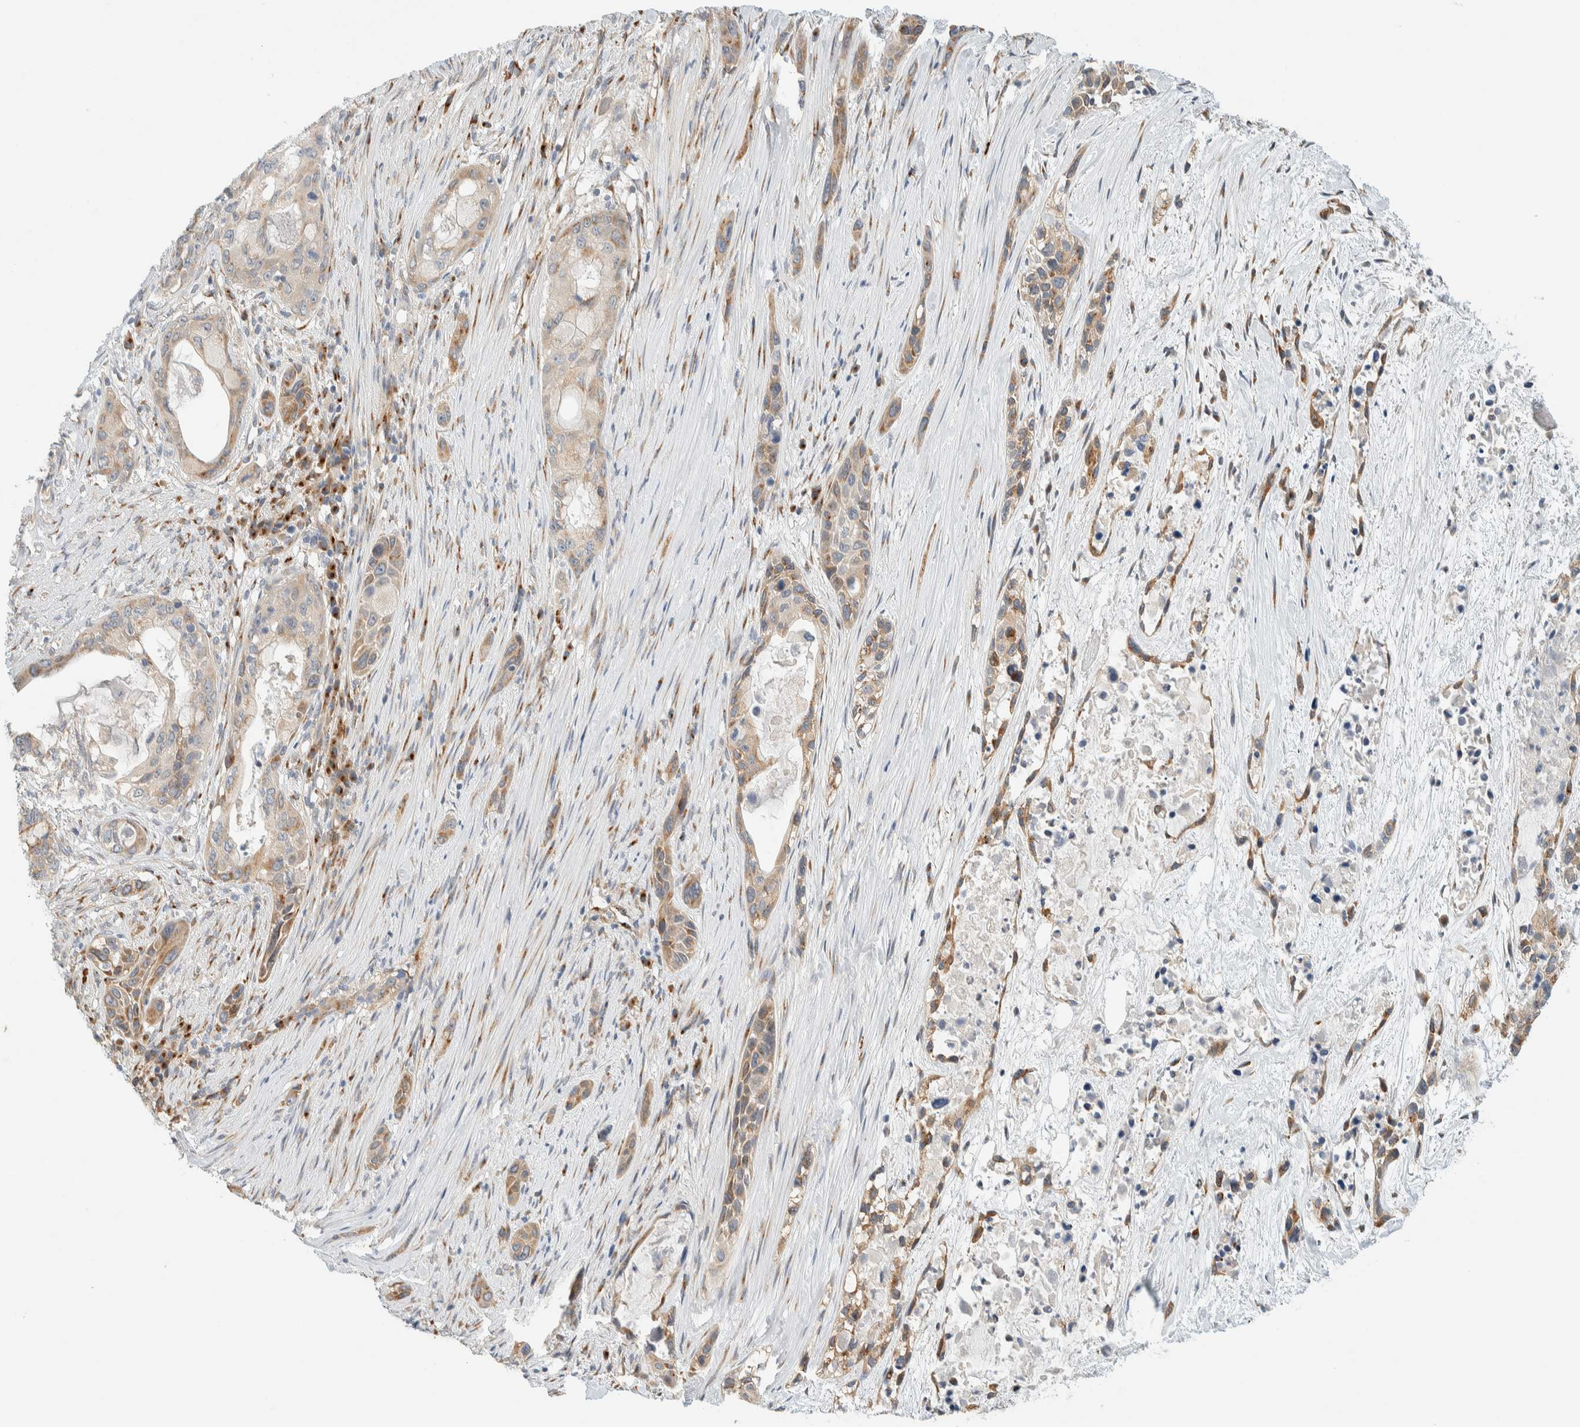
{"staining": {"intensity": "weak", "quantity": ">75%", "location": "cytoplasmic/membranous"}, "tissue": "pancreatic cancer", "cell_type": "Tumor cells", "image_type": "cancer", "snomed": [{"axis": "morphology", "description": "Adenocarcinoma, NOS"}, {"axis": "topography", "description": "Pancreas"}], "caption": "High-magnification brightfield microscopy of pancreatic adenocarcinoma stained with DAB (brown) and counterstained with hematoxylin (blue). tumor cells exhibit weak cytoplasmic/membranous expression is present in about>75% of cells.", "gene": "TMEM184B", "patient": {"sex": "male", "age": 53}}